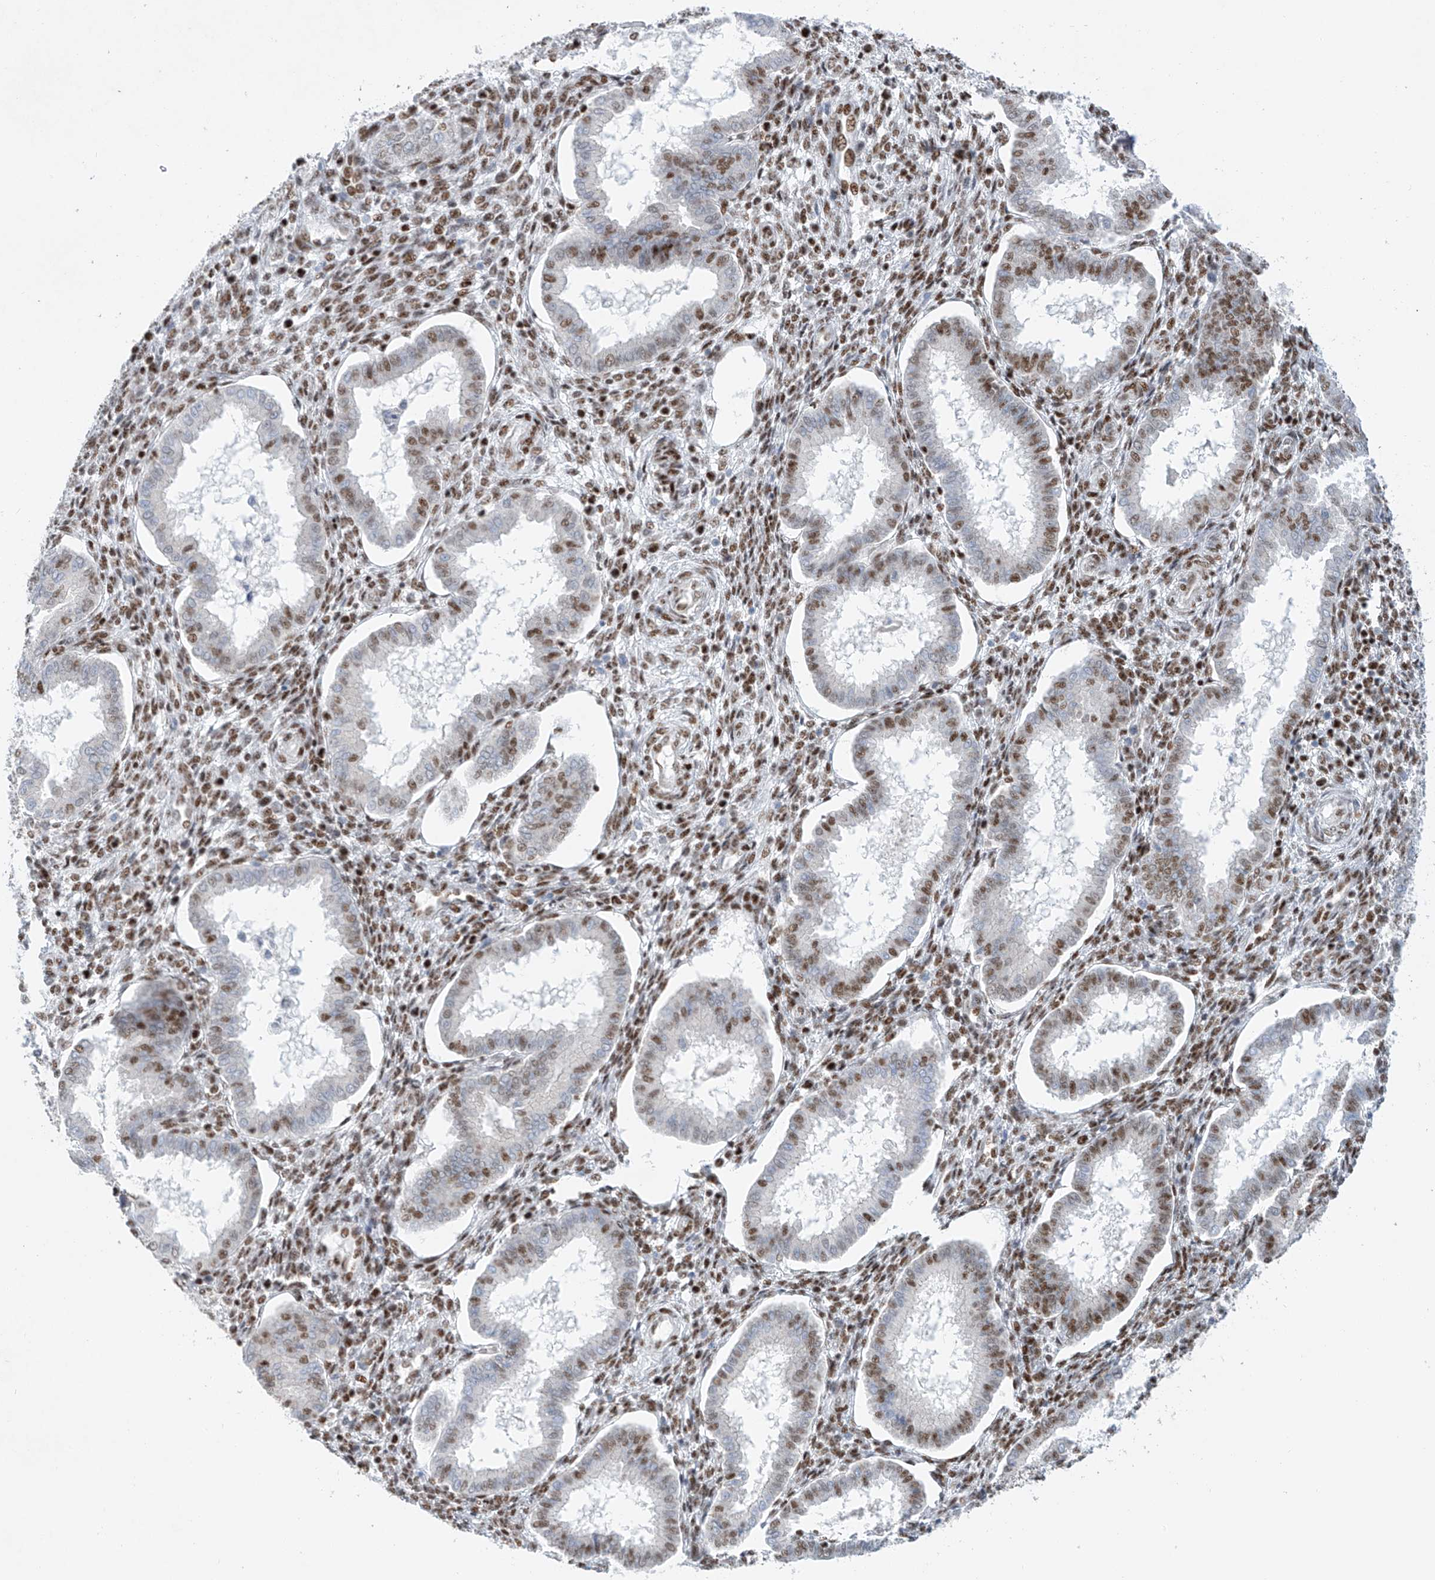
{"staining": {"intensity": "moderate", "quantity": ">75%", "location": "nuclear"}, "tissue": "endometrium", "cell_type": "Cells in endometrial stroma", "image_type": "normal", "snomed": [{"axis": "morphology", "description": "Normal tissue, NOS"}, {"axis": "topography", "description": "Endometrium"}], "caption": "The micrograph exhibits staining of unremarkable endometrium, revealing moderate nuclear protein expression (brown color) within cells in endometrial stroma. (DAB (3,3'-diaminobenzidine) IHC, brown staining for protein, blue staining for nuclei).", "gene": "TAF4", "patient": {"sex": "female", "age": 24}}